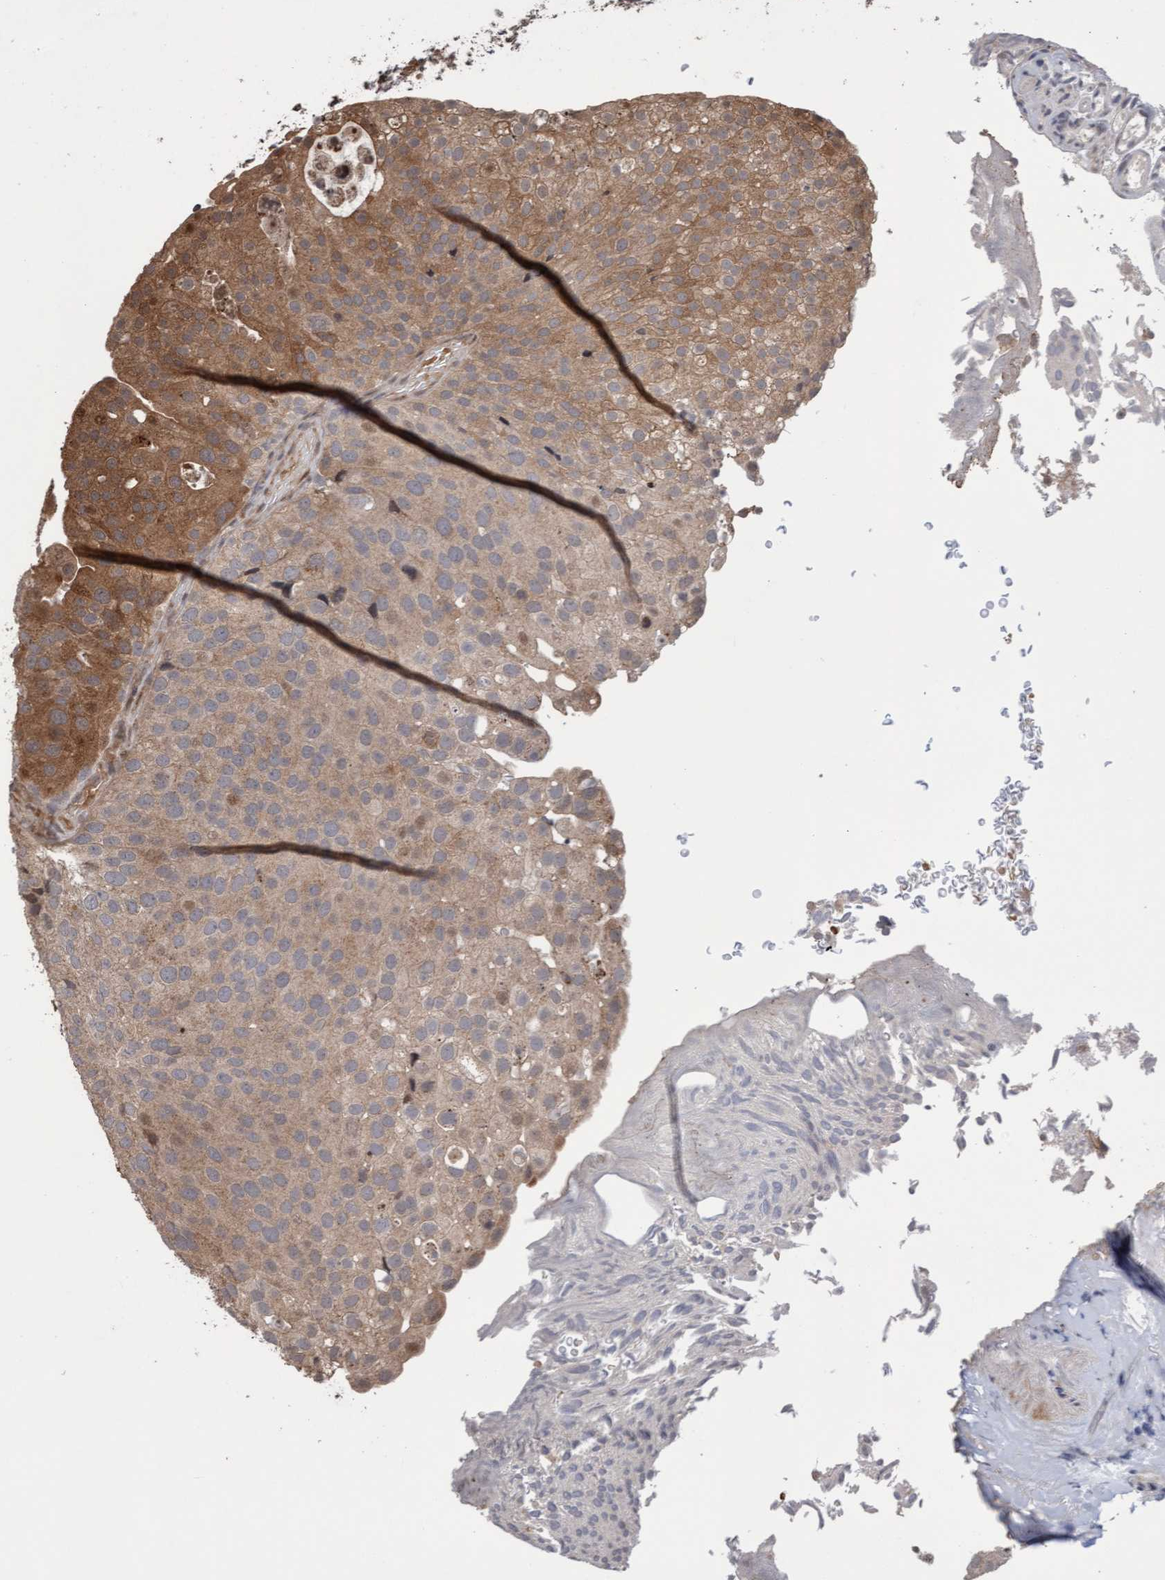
{"staining": {"intensity": "moderate", "quantity": ">75%", "location": "cytoplasmic/membranous"}, "tissue": "urothelial cancer", "cell_type": "Tumor cells", "image_type": "cancer", "snomed": [{"axis": "morphology", "description": "Urothelial carcinoma, Low grade"}, {"axis": "topography", "description": "Urinary bladder"}], "caption": "The immunohistochemical stain highlights moderate cytoplasmic/membranous positivity in tumor cells of urothelial cancer tissue.", "gene": "PECR", "patient": {"sex": "male", "age": 78}}